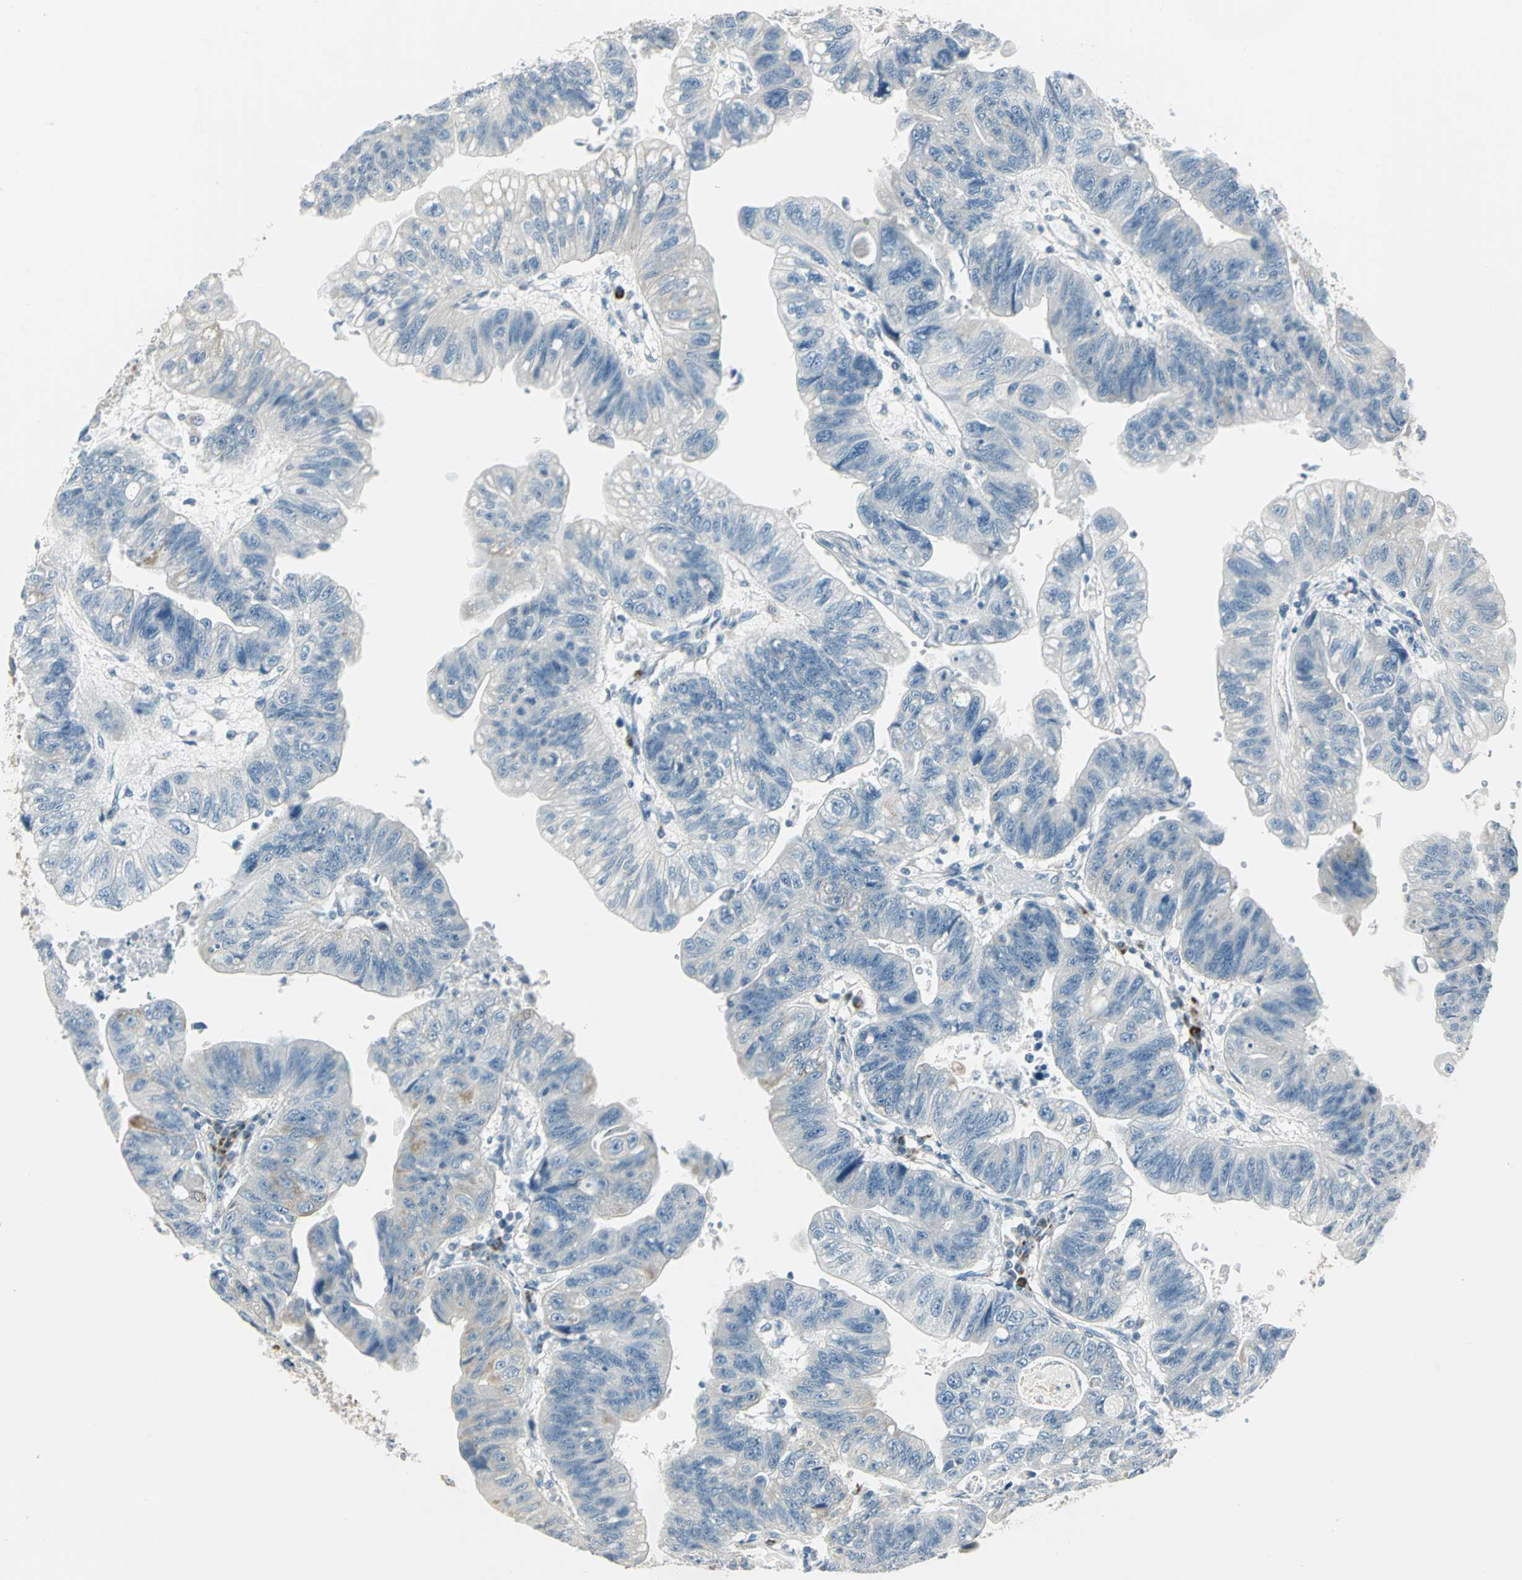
{"staining": {"intensity": "weak", "quantity": "<25%", "location": "cytoplasmic/membranous"}, "tissue": "stomach cancer", "cell_type": "Tumor cells", "image_type": "cancer", "snomed": [{"axis": "morphology", "description": "Adenocarcinoma, NOS"}, {"axis": "topography", "description": "Stomach"}], "caption": "High power microscopy photomicrograph of an immunohistochemistry histopathology image of stomach cancer (adenocarcinoma), revealing no significant staining in tumor cells. (Brightfield microscopy of DAB (3,3'-diaminobenzidine) immunohistochemistry at high magnification).", "gene": "ACADM", "patient": {"sex": "male", "age": 59}}